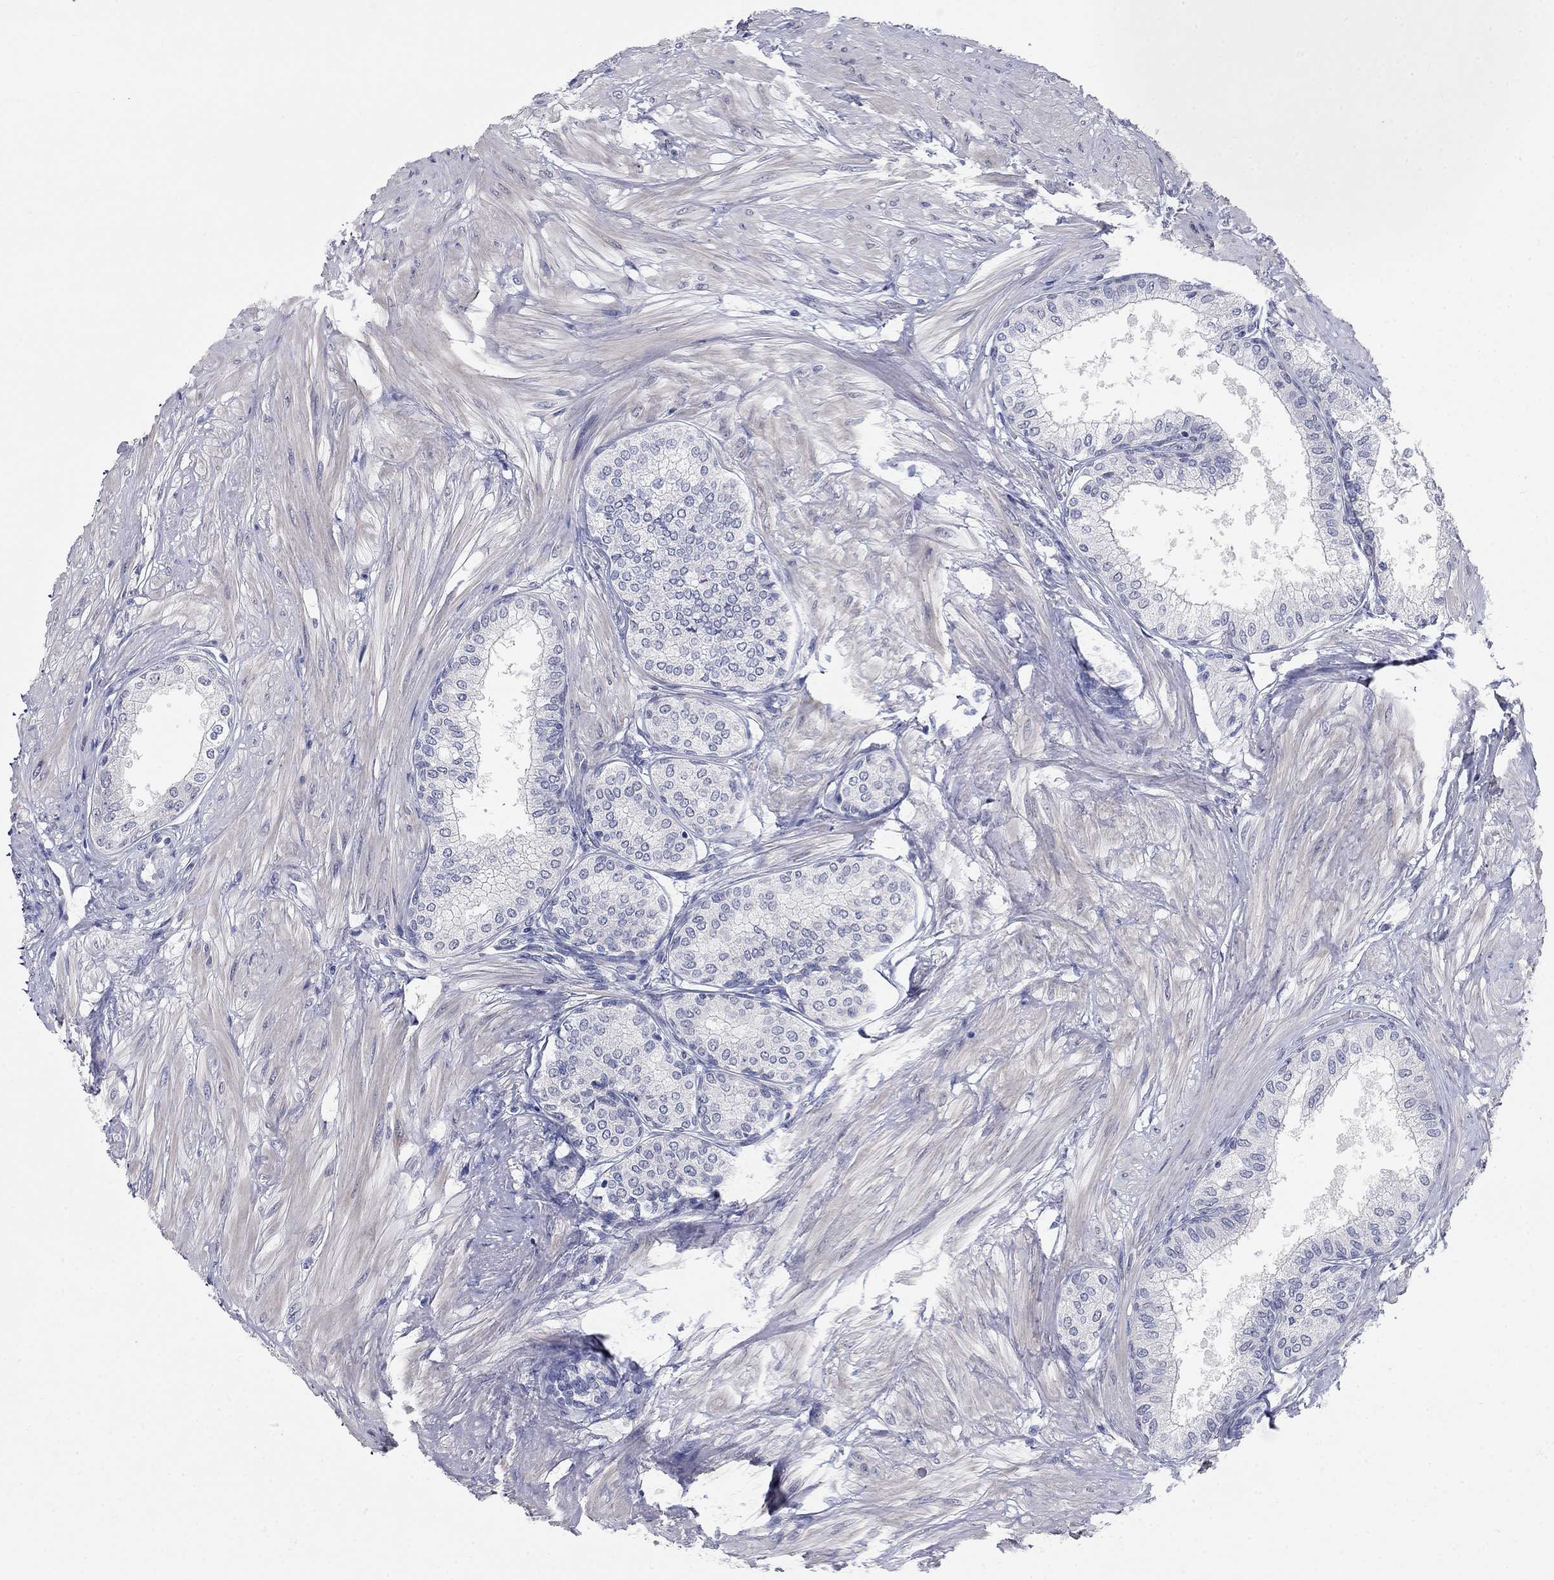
{"staining": {"intensity": "negative", "quantity": "none", "location": "none"}, "tissue": "prostate", "cell_type": "Glandular cells", "image_type": "normal", "snomed": [{"axis": "morphology", "description": "Normal tissue, NOS"}, {"axis": "topography", "description": "Prostate"}], "caption": "Human prostate stained for a protein using IHC displays no staining in glandular cells.", "gene": "WASF3", "patient": {"sex": "male", "age": 63}}